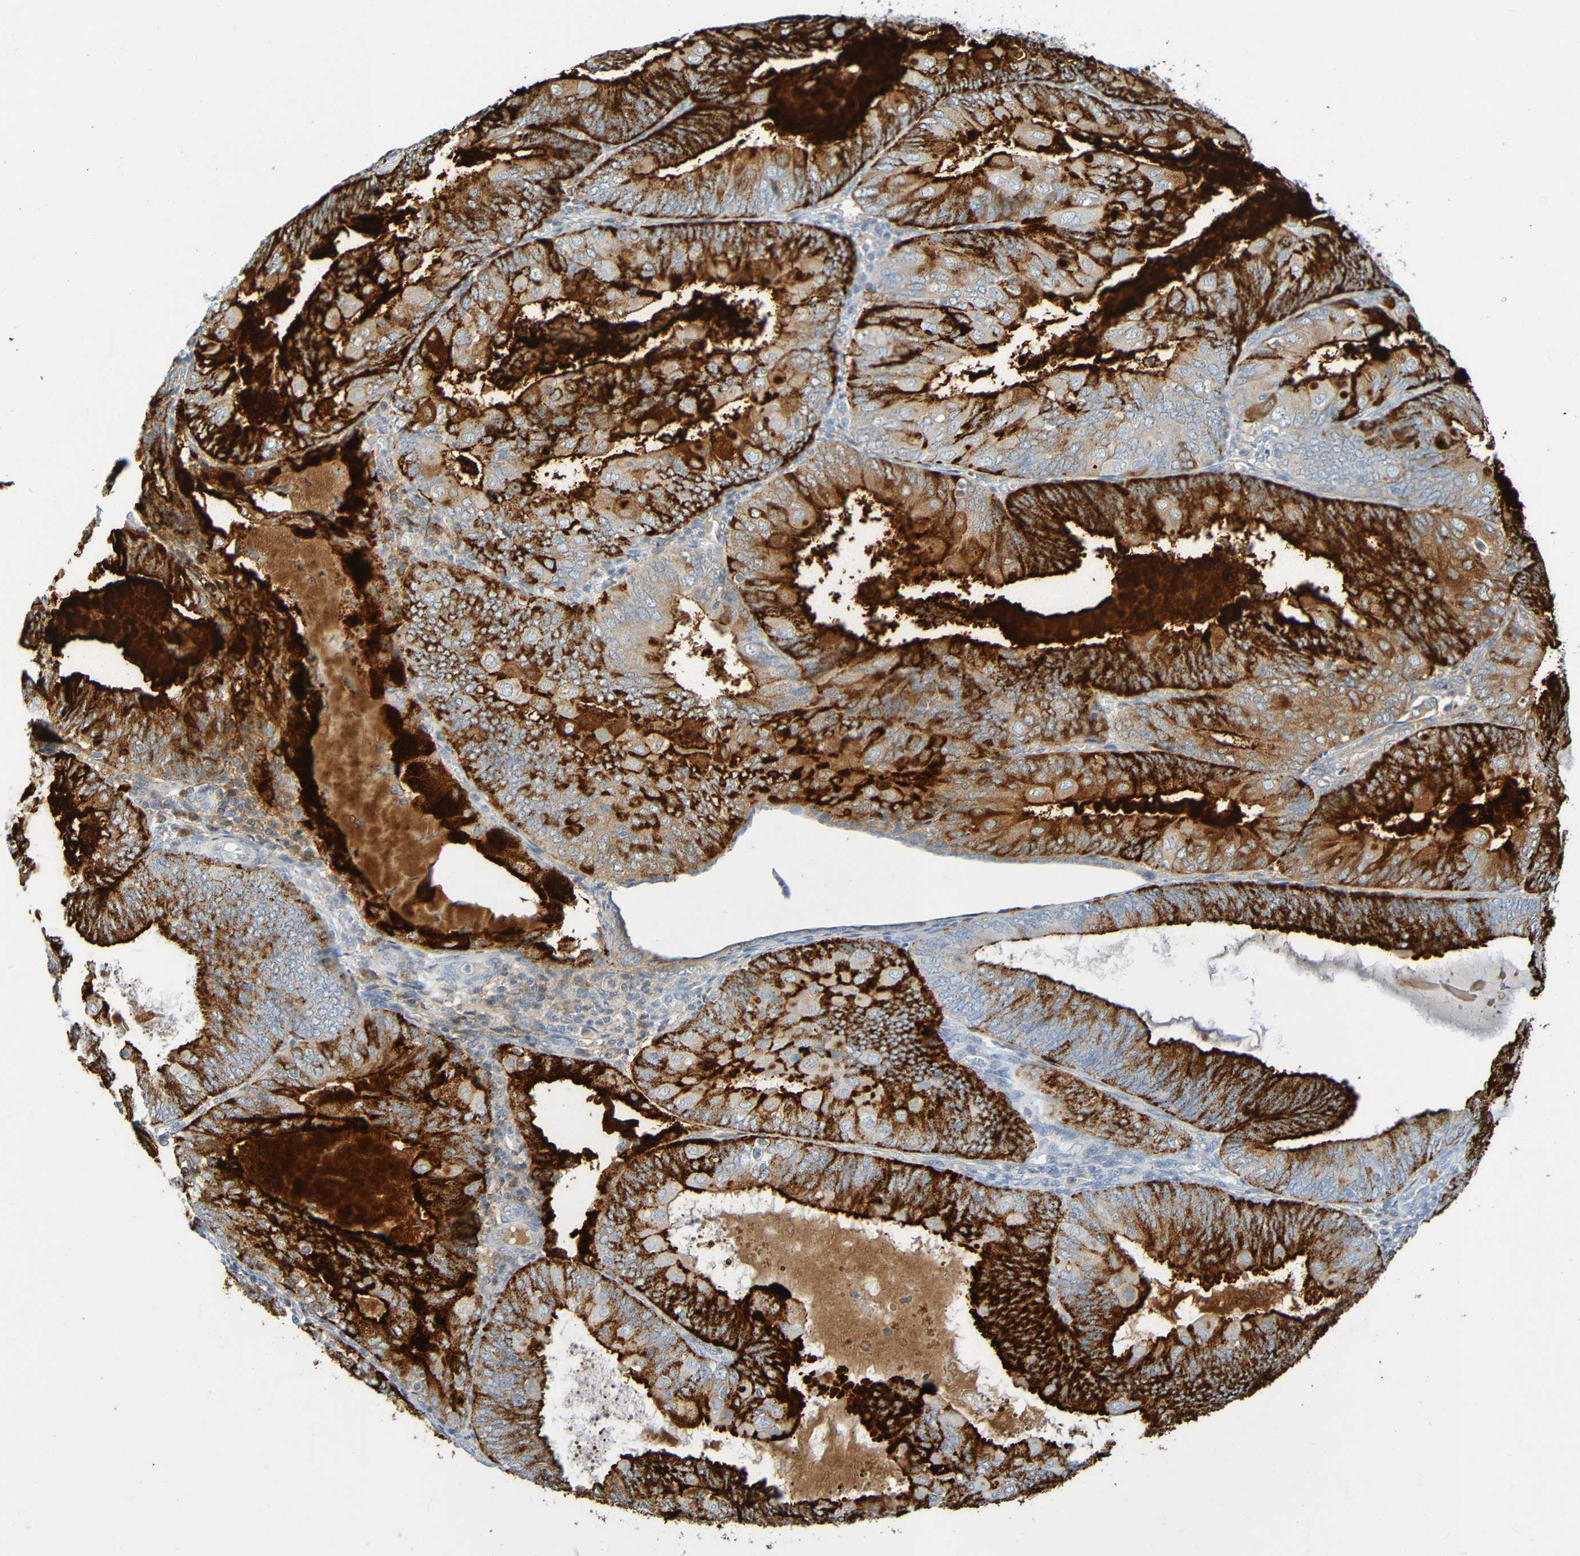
{"staining": {"intensity": "strong", "quantity": ">75%", "location": "cytoplasmic/membranous"}, "tissue": "endometrial cancer", "cell_type": "Tumor cells", "image_type": "cancer", "snomed": [{"axis": "morphology", "description": "Adenocarcinoma, NOS"}, {"axis": "topography", "description": "Endometrium"}], "caption": "High-magnification brightfield microscopy of adenocarcinoma (endometrial) stained with DAB (brown) and counterstained with hematoxylin (blue). tumor cells exhibit strong cytoplasmic/membranous expression is identified in about>75% of cells.", "gene": "IL10", "patient": {"sex": "female", "age": 81}}